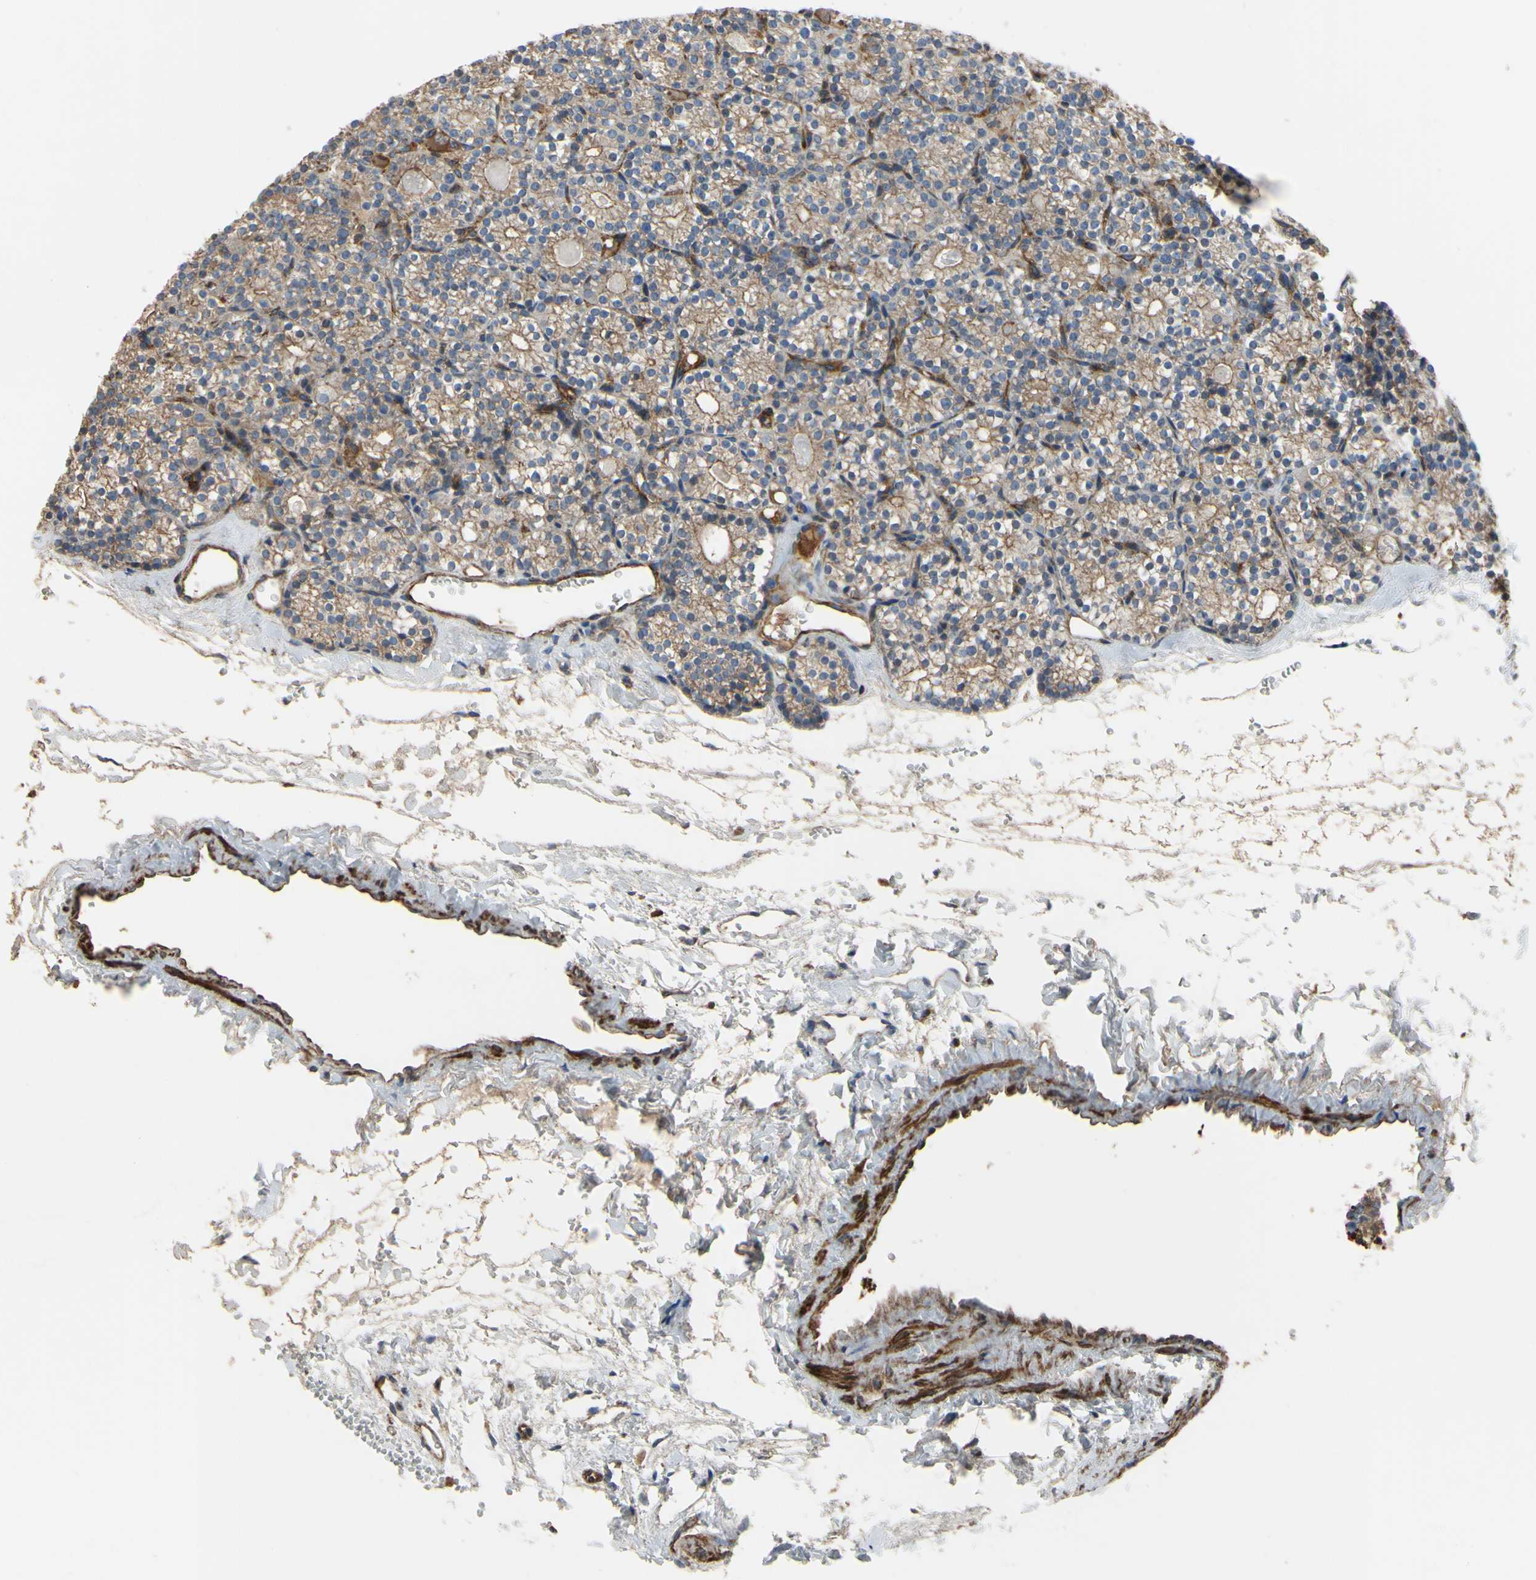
{"staining": {"intensity": "moderate", "quantity": "25%-75%", "location": "cytoplasmic/membranous"}, "tissue": "parathyroid gland", "cell_type": "Glandular cells", "image_type": "normal", "snomed": [{"axis": "morphology", "description": "Normal tissue, NOS"}, {"axis": "topography", "description": "Parathyroid gland"}], "caption": "IHC photomicrograph of benign parathyroid gland stained for a protein (brown), which exhibits medium levels of moderate cytoplasmic/membranous expression in about 25%-75% of glandular cells.", "gene": "BECN1", "patient": {"sex": "female", "age": 64}}